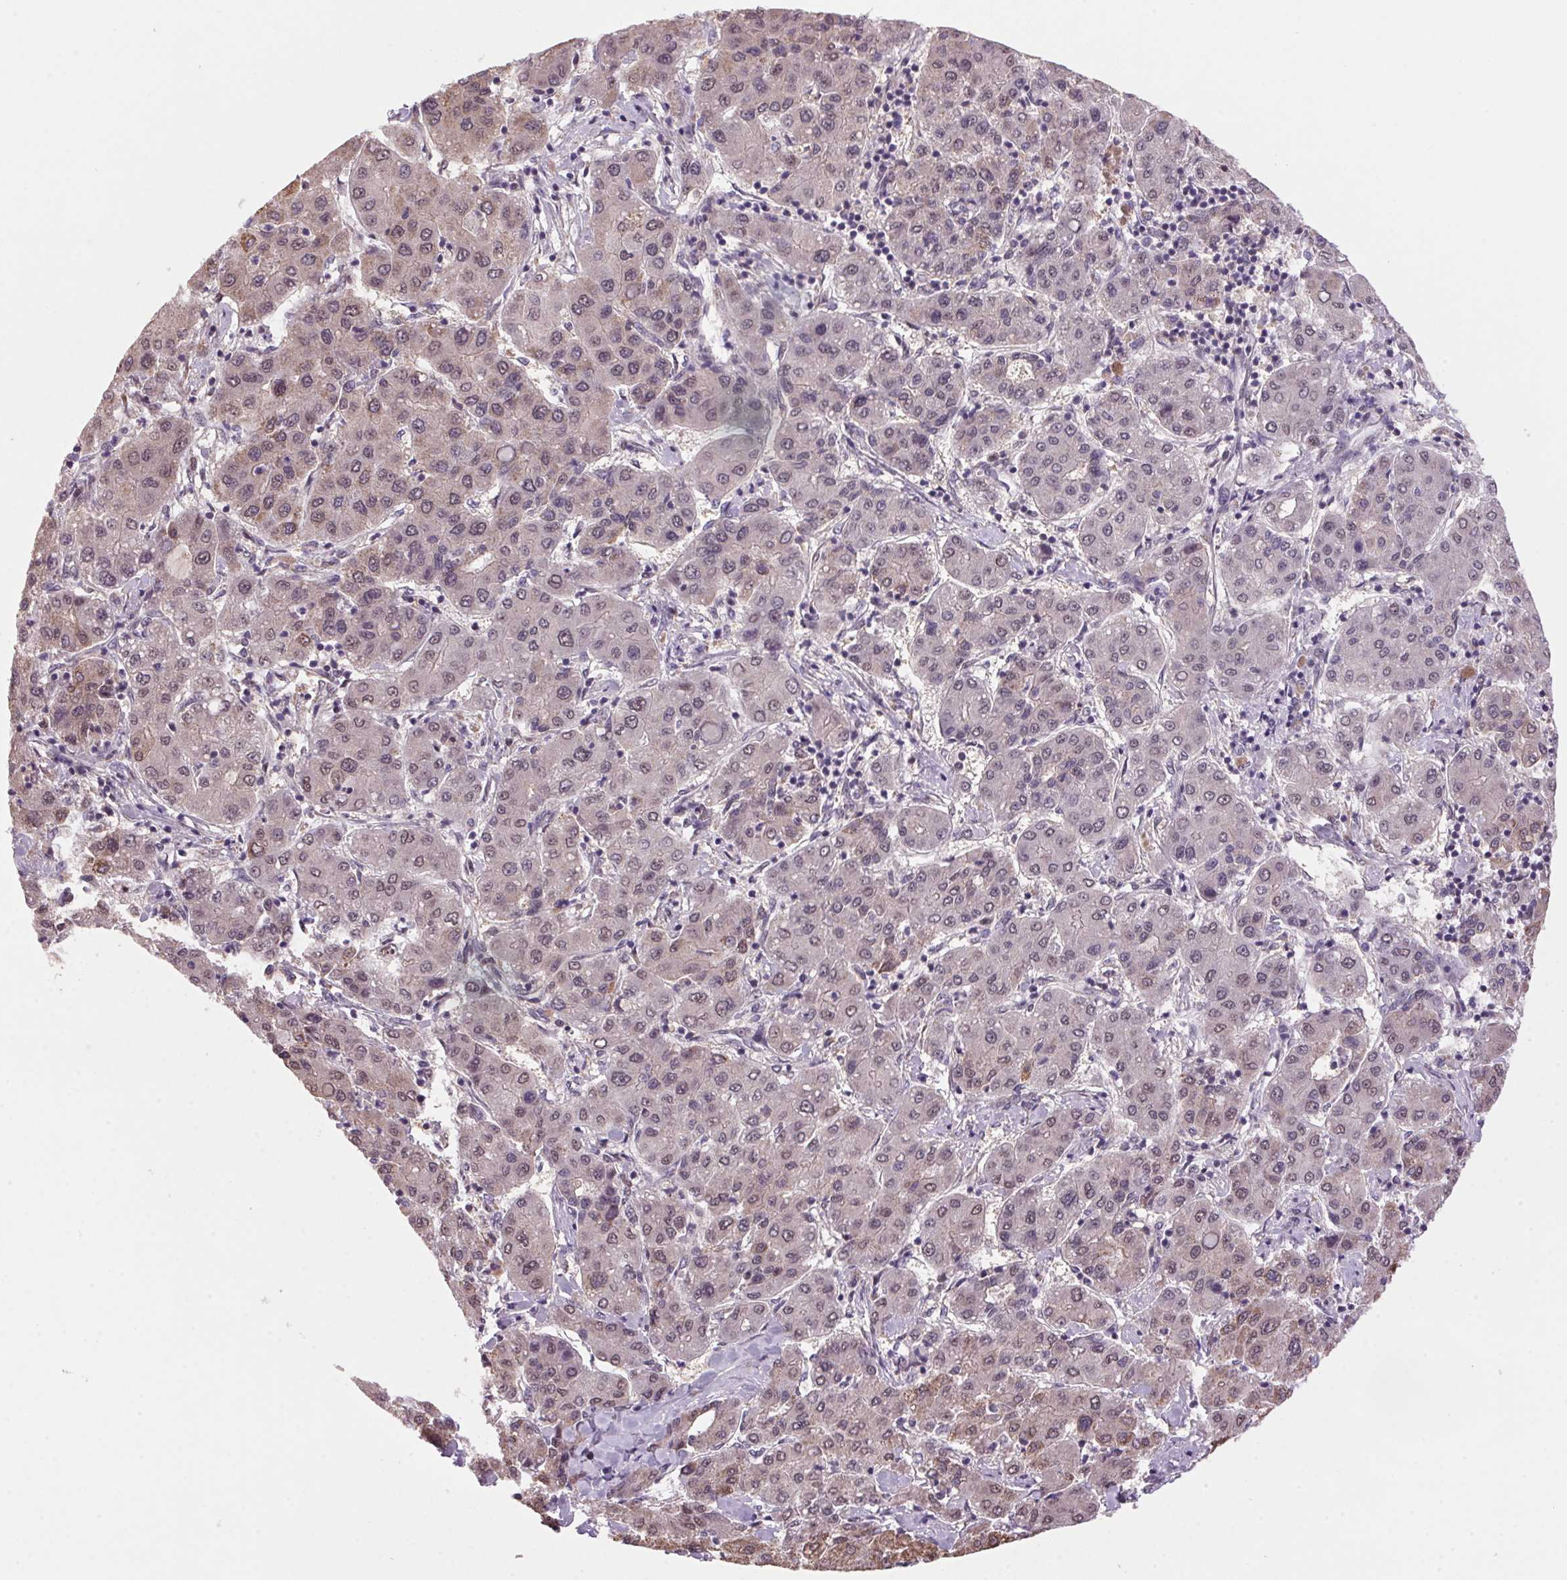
{"staining": {"intensity": "weak", "quantity": "25%-75%", "location": "nuclear"}, "tissue": "liver cancer", "cell_type": "Tumor cells", "image_type": "cancer", "snomed": [{"axis": "morphology", "description": "Carcinoma, Hepatocellular, NOS"}, {"axis": "topography", "description": "Liver"}], "caption": "Brown immunohistochemical staining in human hepatocellular carcinoma (liver) shows weak nuclear expression in about 25%-75% of tumor cells. (IHC, brightfield microscopy, high magnification).", "gene": "AKR1E2", "patient": {"sex": "male", "age": 65}}